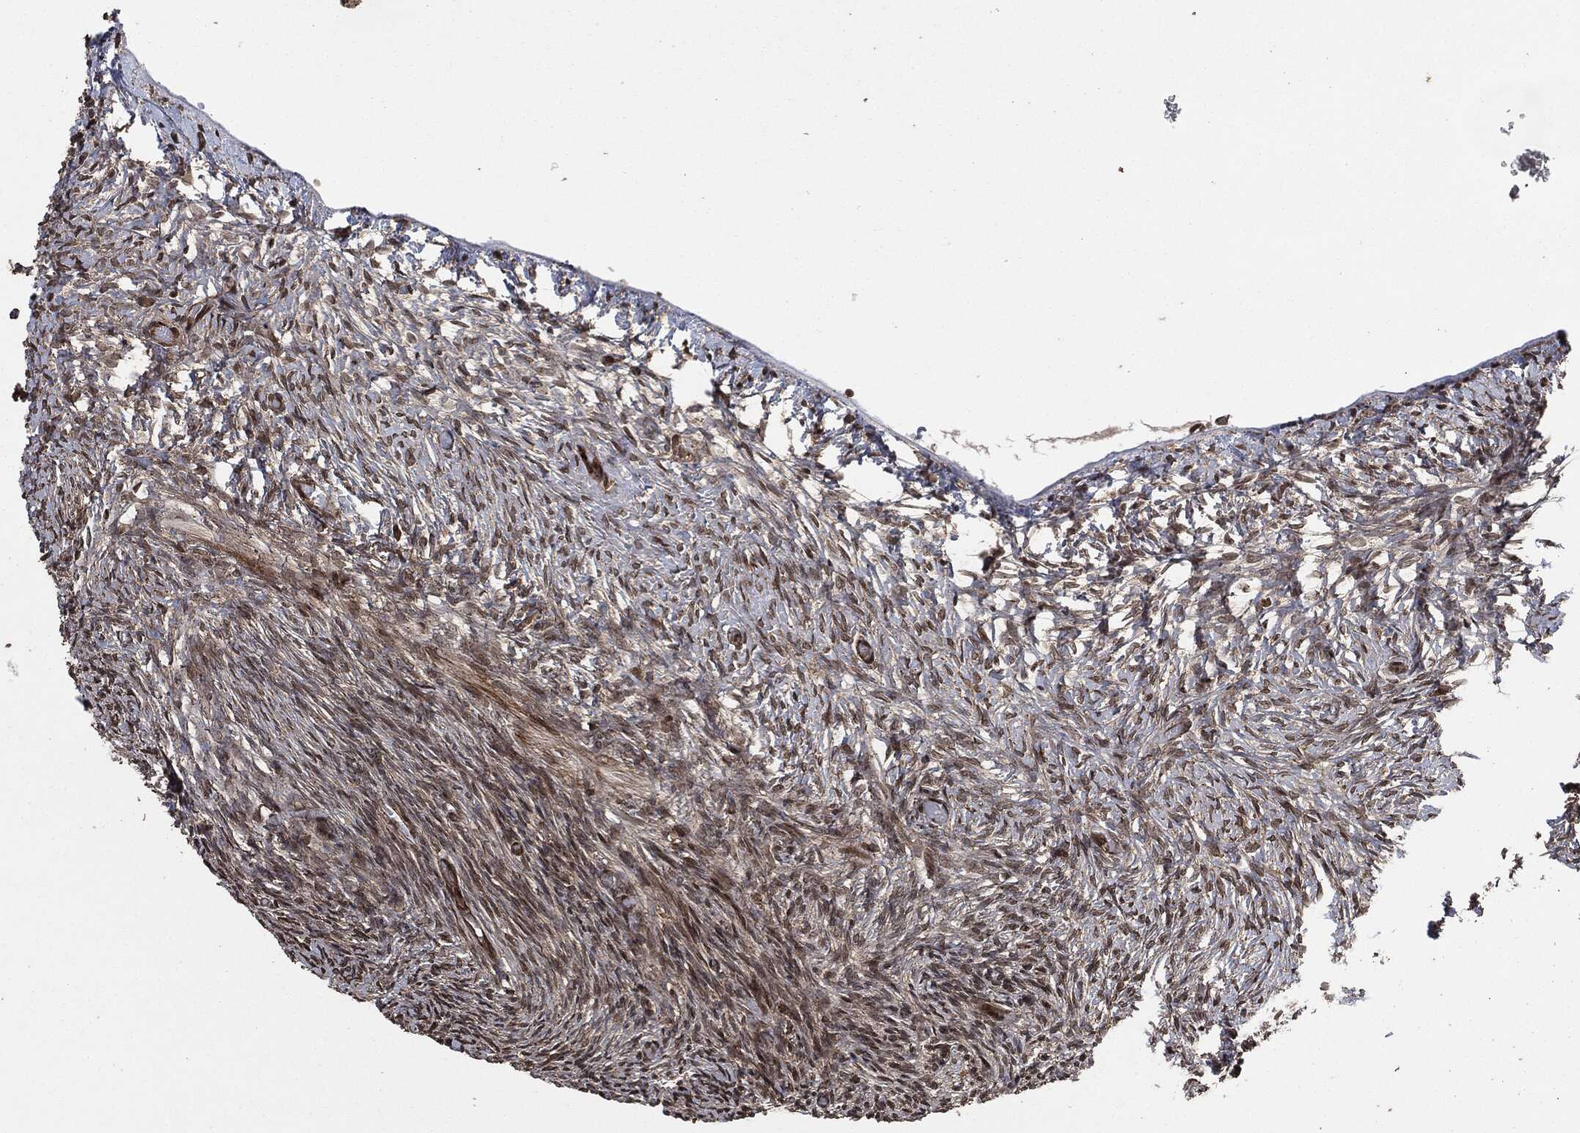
{"staining": {"intensity": "moderate", "quantity": ">75%", "location": "cytoplasmic/membranous"}, "tissue": "ovary", "cell_type": "Follicle cells", "image_type": "normal", "snomed": [{"axis": "morphology", "description": "Normal tissue, NOS"}, {"axis": "topography", "description": "Ovary"}], "caption": "Normal ovary shows moderate cytoplasmic/membranous staining in approximately >75% of follicle cells, visualized by immunohistochemistry.", "gene": "IFIT1", "patient": {"sex": "female", "age": 39}}